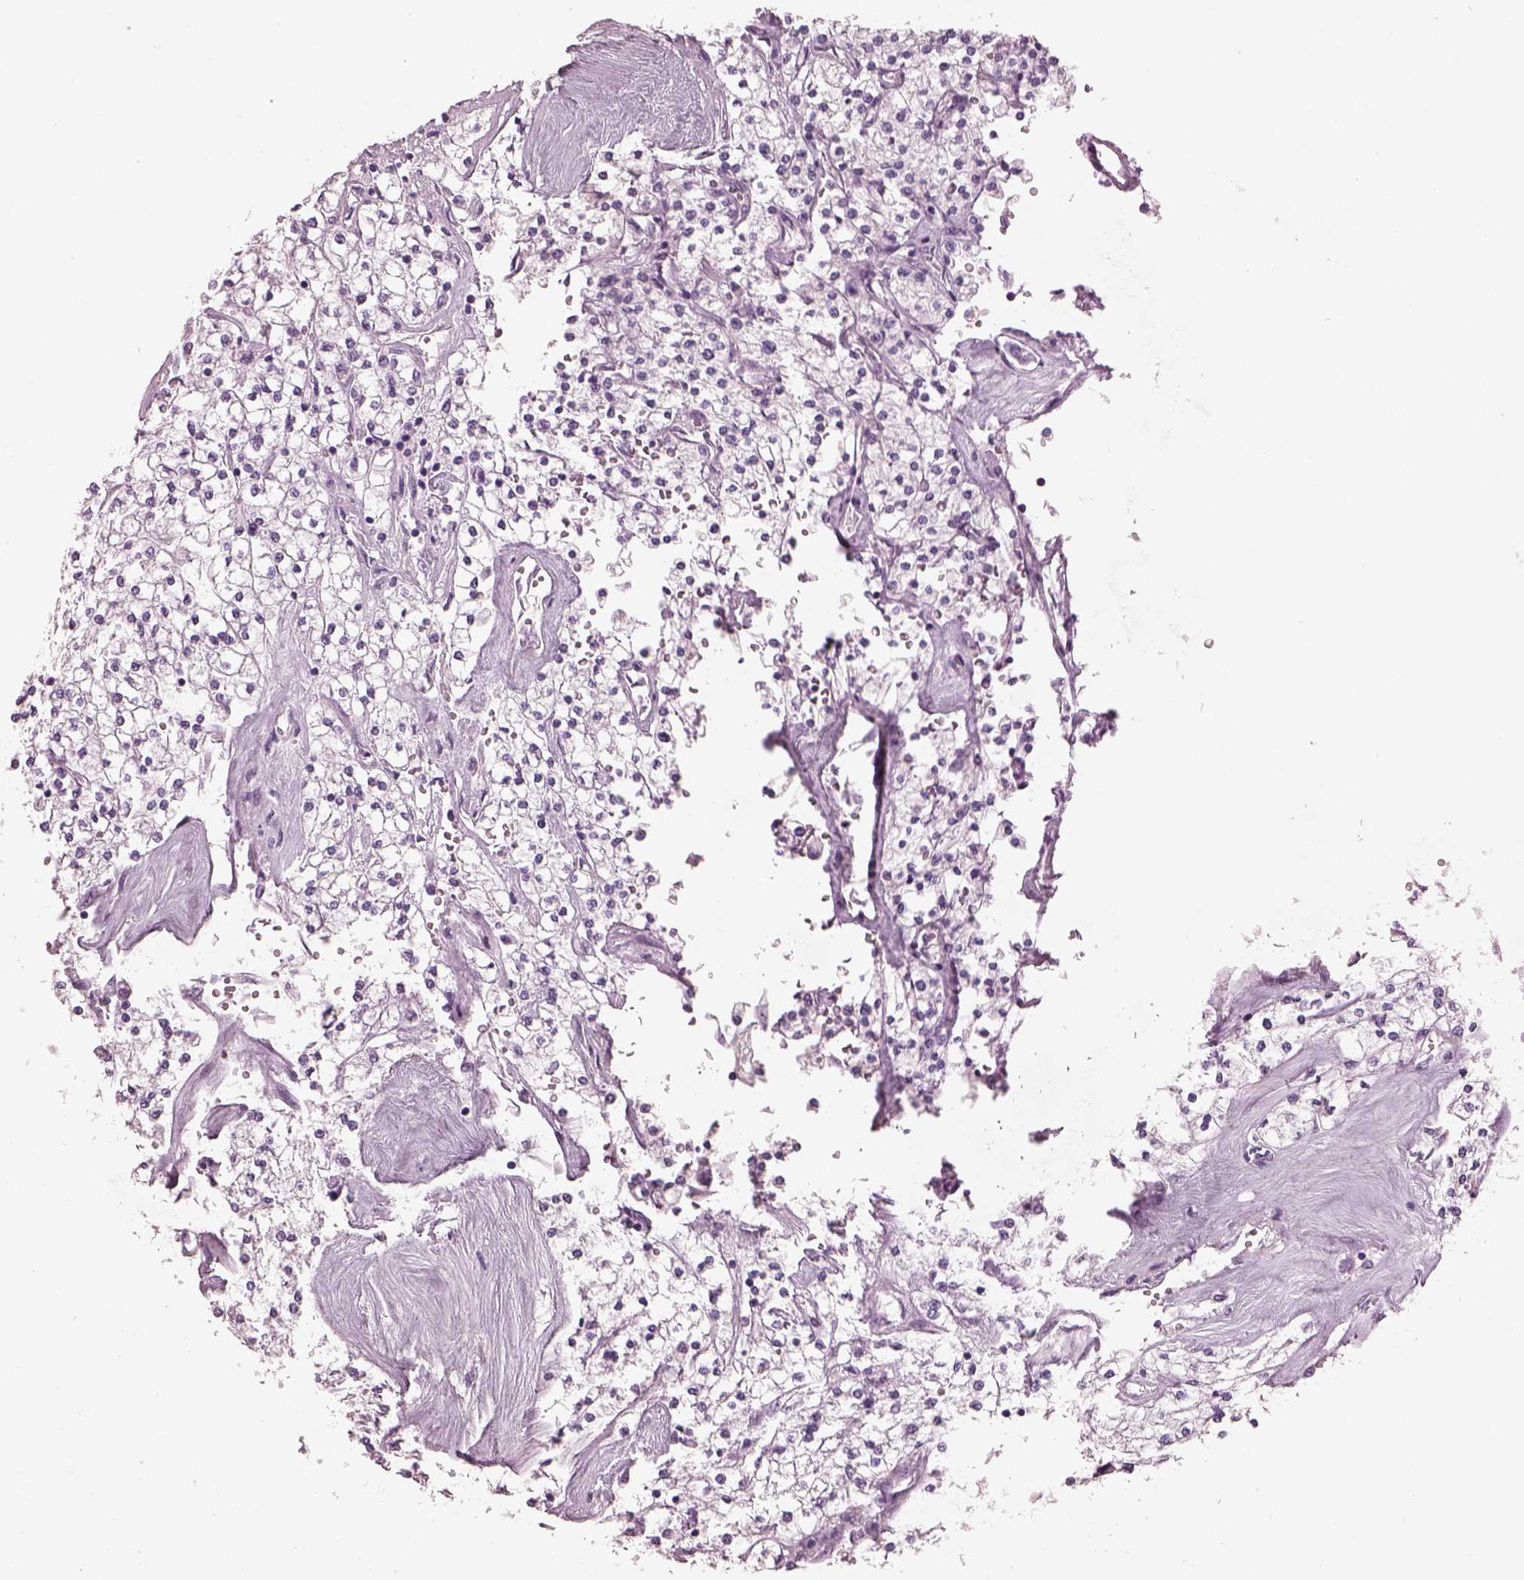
{"staining": {"intensity": "negative", "quantity": "none", "location": "none"}, "tissue": "renal cancer", "cell_type": "Tumor cells", "image_type": "cancer", "snomed": [{"axis": "morphology", "description": "Adenocarcinoma, NOS"}, {"axis": "topography", "description": "Kidney"}], "caption": "This micrograph is of adenocarcinoma (renal) stained with immunohistochemistry to label a protein in brown with the nuclei are counter-stained blue. There is no staining in tumor cells. (DAB (3,3'-diaminobenzidine) immunohistochemistry (IHC) with hematoxylin counter stain).", "gene": "HYDIN", "patient": {"sex": "male", "age": 80}}